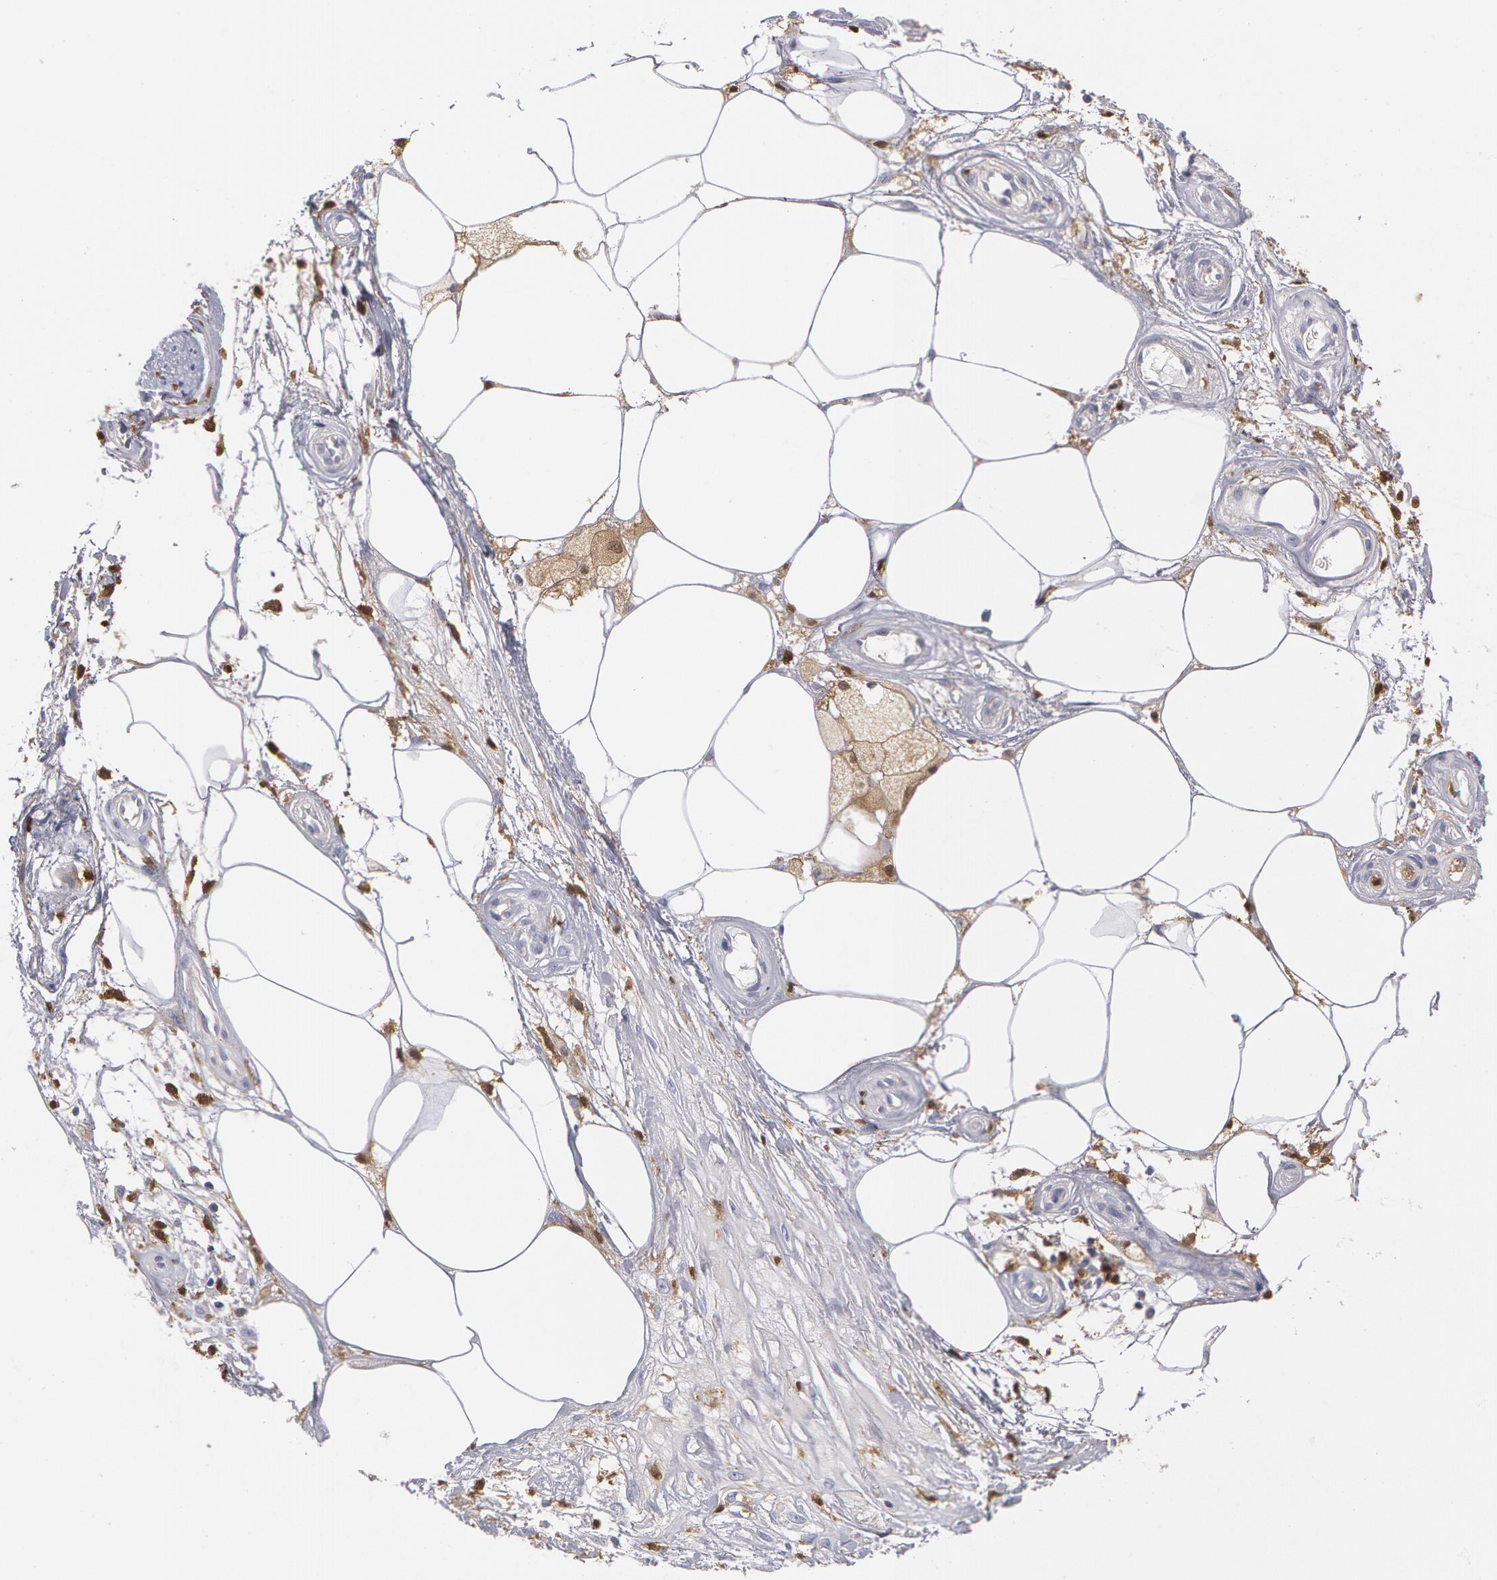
{"staining": {"intensity": "negative", "quantity": "none", "location": "none"}, "tissue": "melanoma", "cell_type": "Tumor cells", "image_type": "cancer", "snomed": [{"axis": "morphology", "description": "Malignant melanoma, NOS"}, {"axis": "topography", "description": "Skin"}], "caption": "High magnification brightfield microscopy of malignant melanoma stained with DAB (brown) and counterstained with hematoxylin (blue): tumor cells show no significant staining. (DAB (3,3'-diaminobenzidine) IHC with hematoxylin counter stain).", "gene": "SYK", "patient": {"sex": "female", "age": 85}}